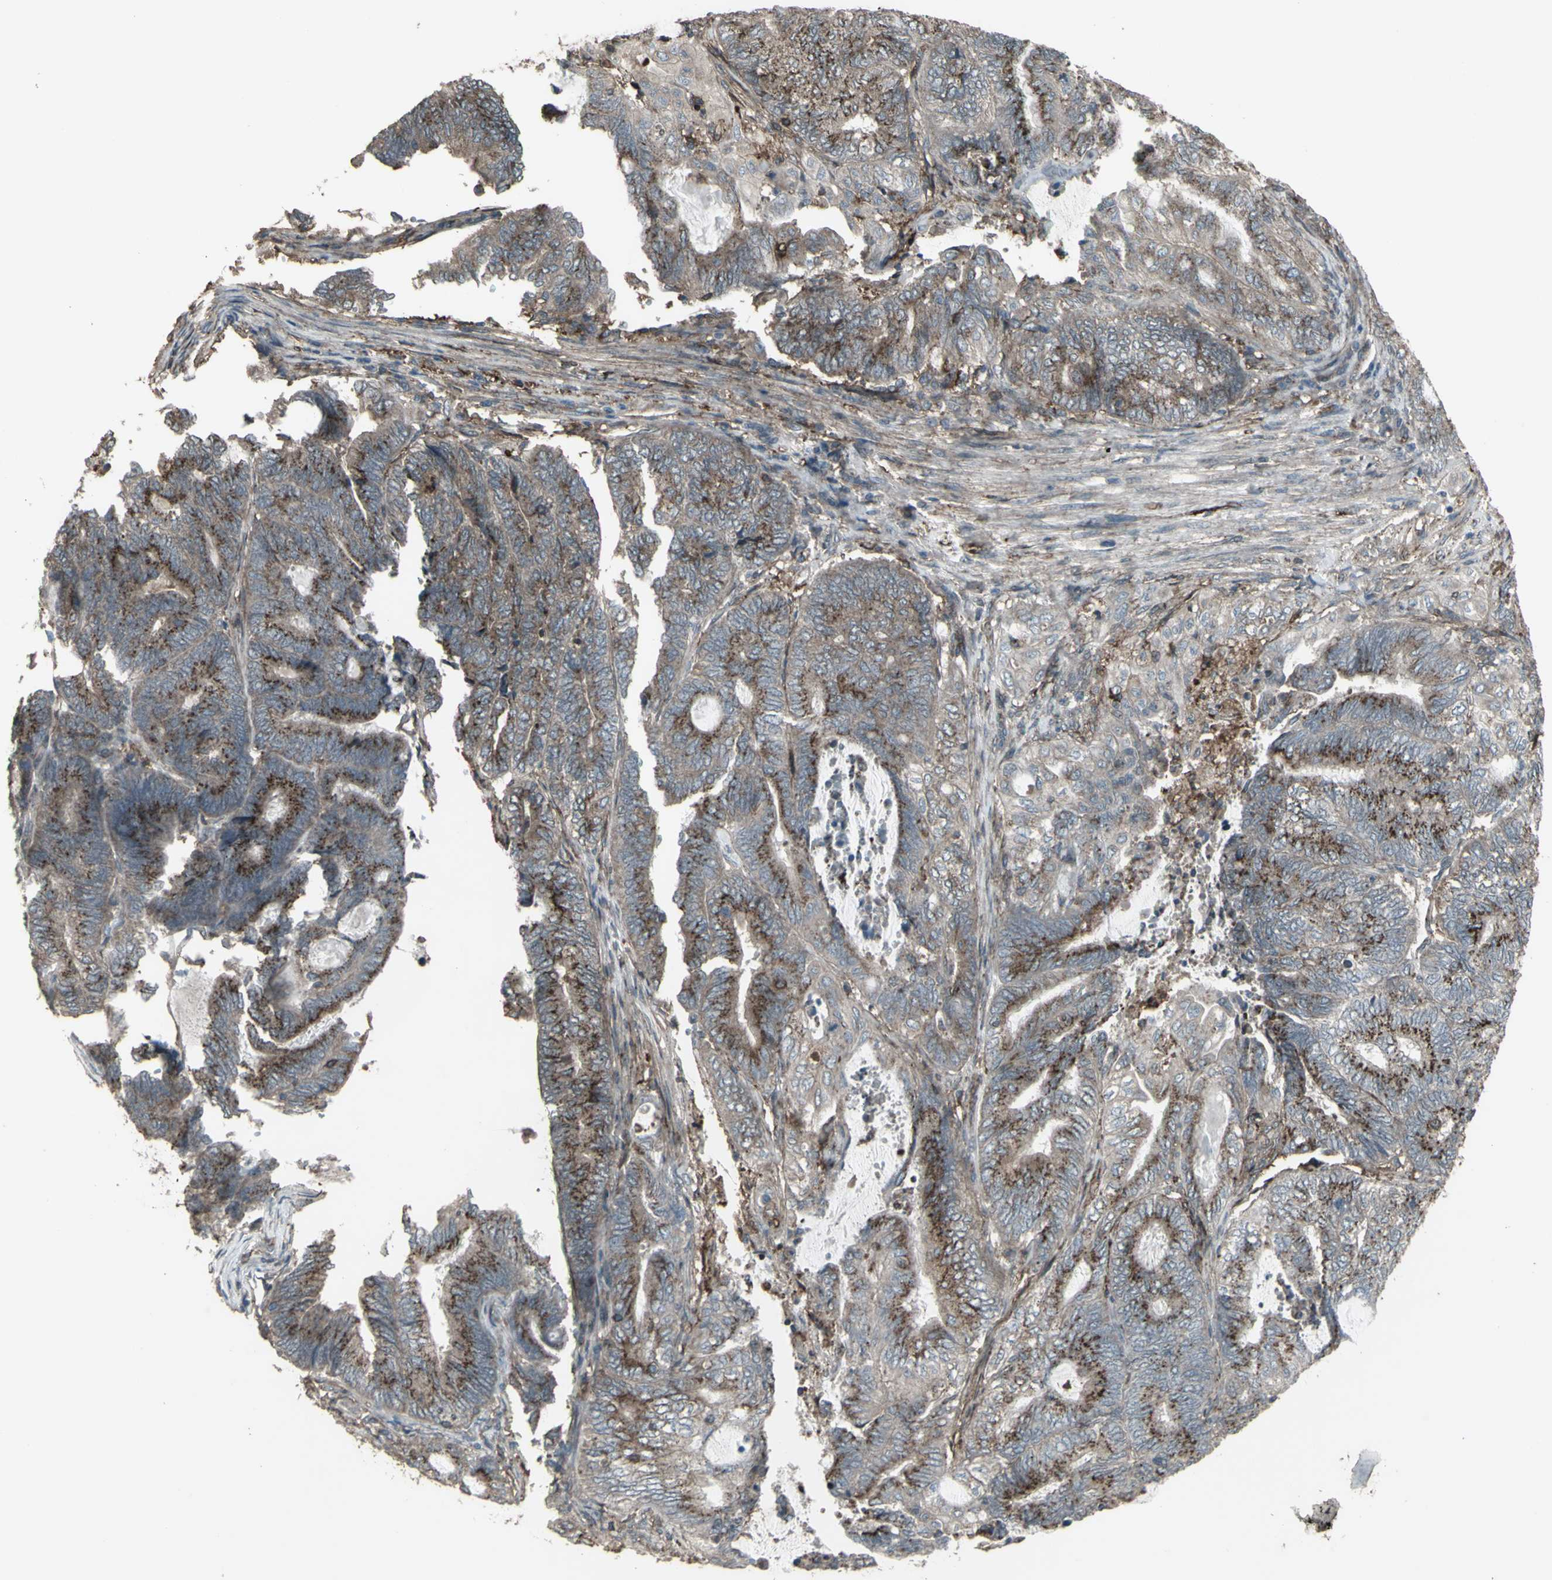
{"staining": {"intensity": "moderate", "quantity": ">75%", "location": "cytoplasmic/membranous"}, "tissue": "endometrial cancer", "cell_type": "Tumor cells", "image_type": "cancer", "snomed": [{"axis": "morphology", "description": "Adenocarcinoma, NOS"}, {"axis": "topography", "description": "Uterus"}, {"axis": "topography", "description": "Endometrium"}], "caption": "The immunohistochemical stain highlights moderate cytoplasmic/membranous expression in tumor cells of endometrial cancer (adenocarcinoma) tissue.", "gene": "SMO", "patient": {"sex": "female", "age": 70}}